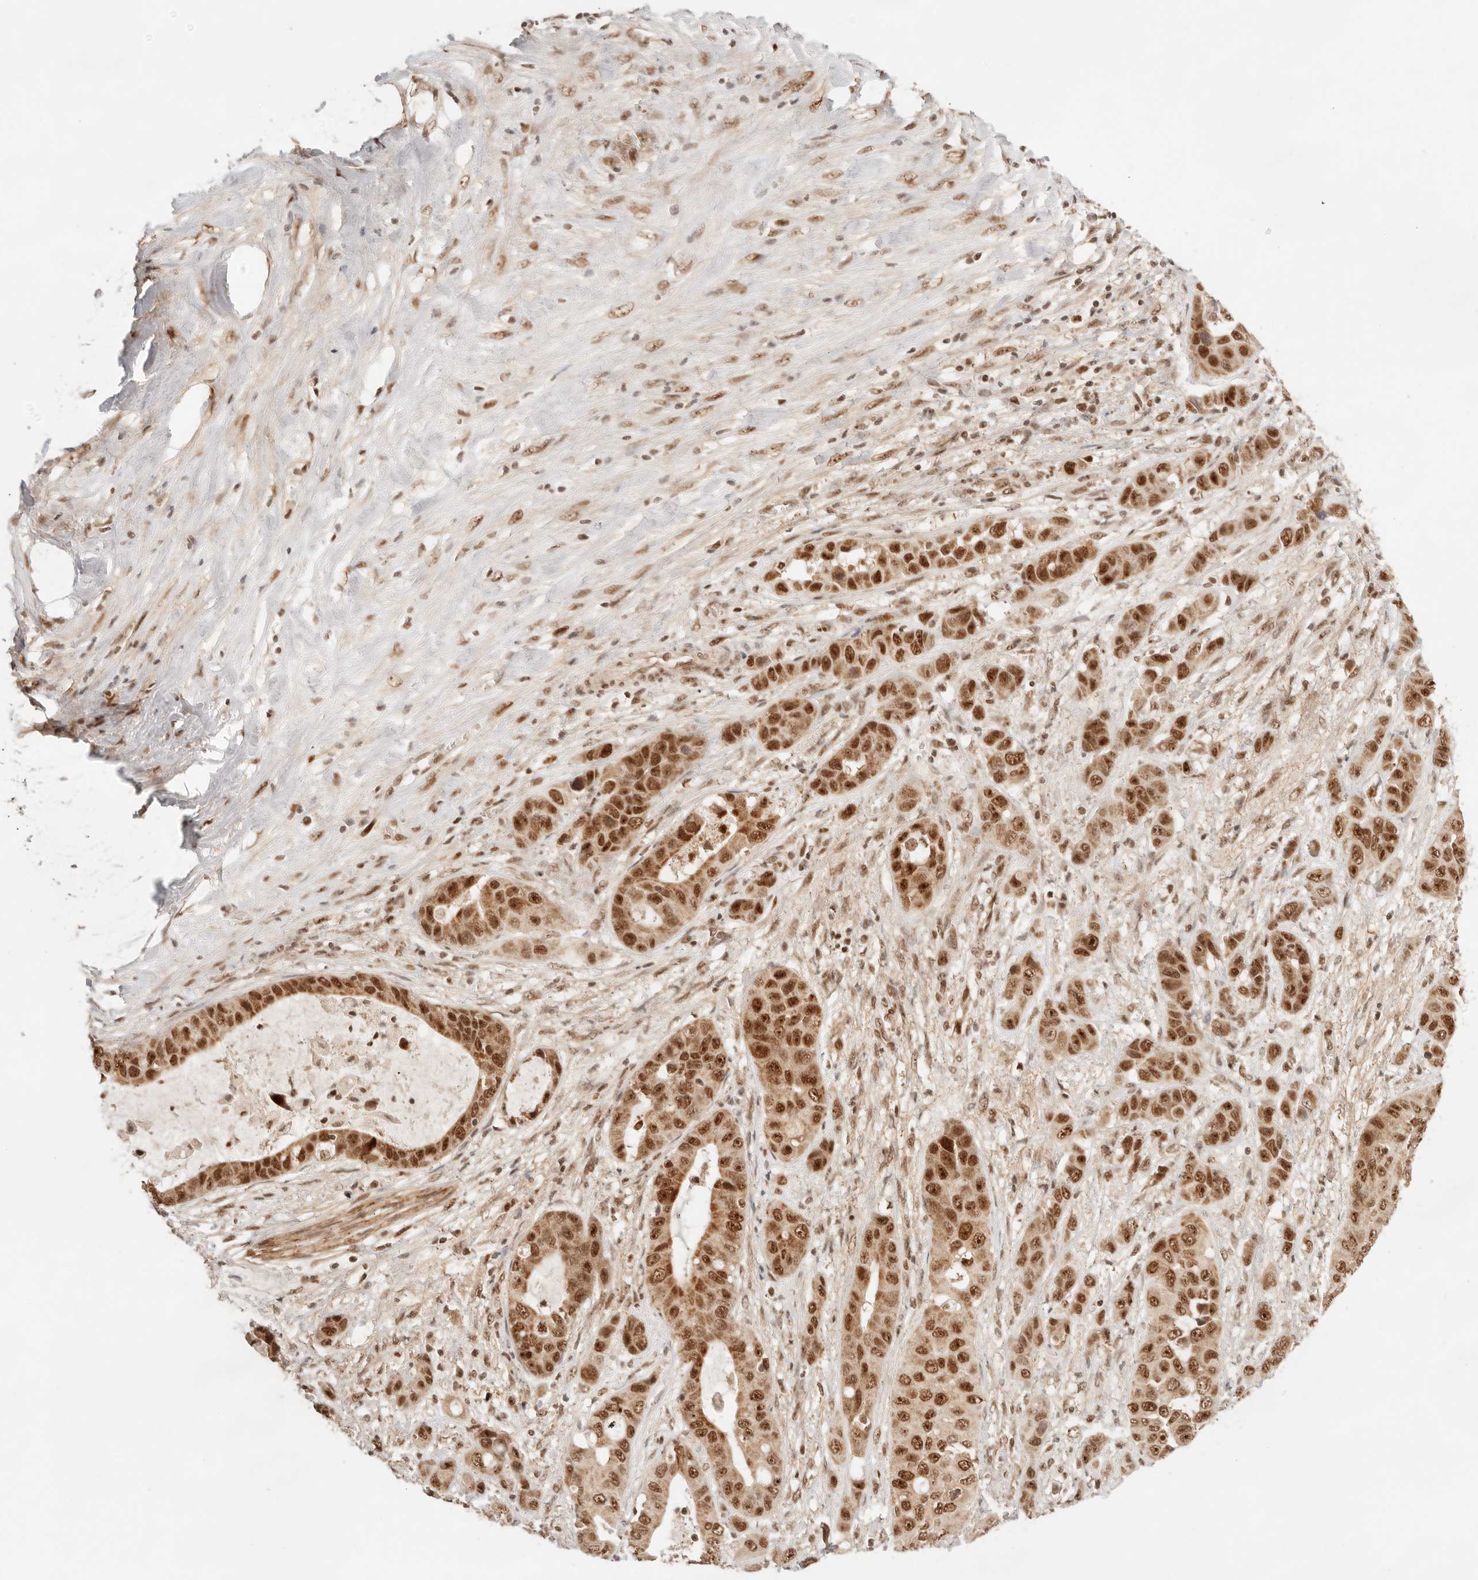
{"staining": {"intensity": "moderate", "quantity": ">75%", "location": "cytoplasmic/membranous,nuclear"}, "tissue": "liver cancer", "cell_type": "Tumor cells", "image_type": "cancer", "snomed": [{"axis": "morphology", "description": "Cholangiocarcinoma"}, {"axis": "topography", "description": "Liver"}], "caption": "The photomicrograph shows a brown stain indicating the presence of a protein in the cytoplasmic/membranous and nuclear of tumor cells in liver cancer.", "gene": "GTF2E2", "patient": {"sex": "female", "age": 52}}